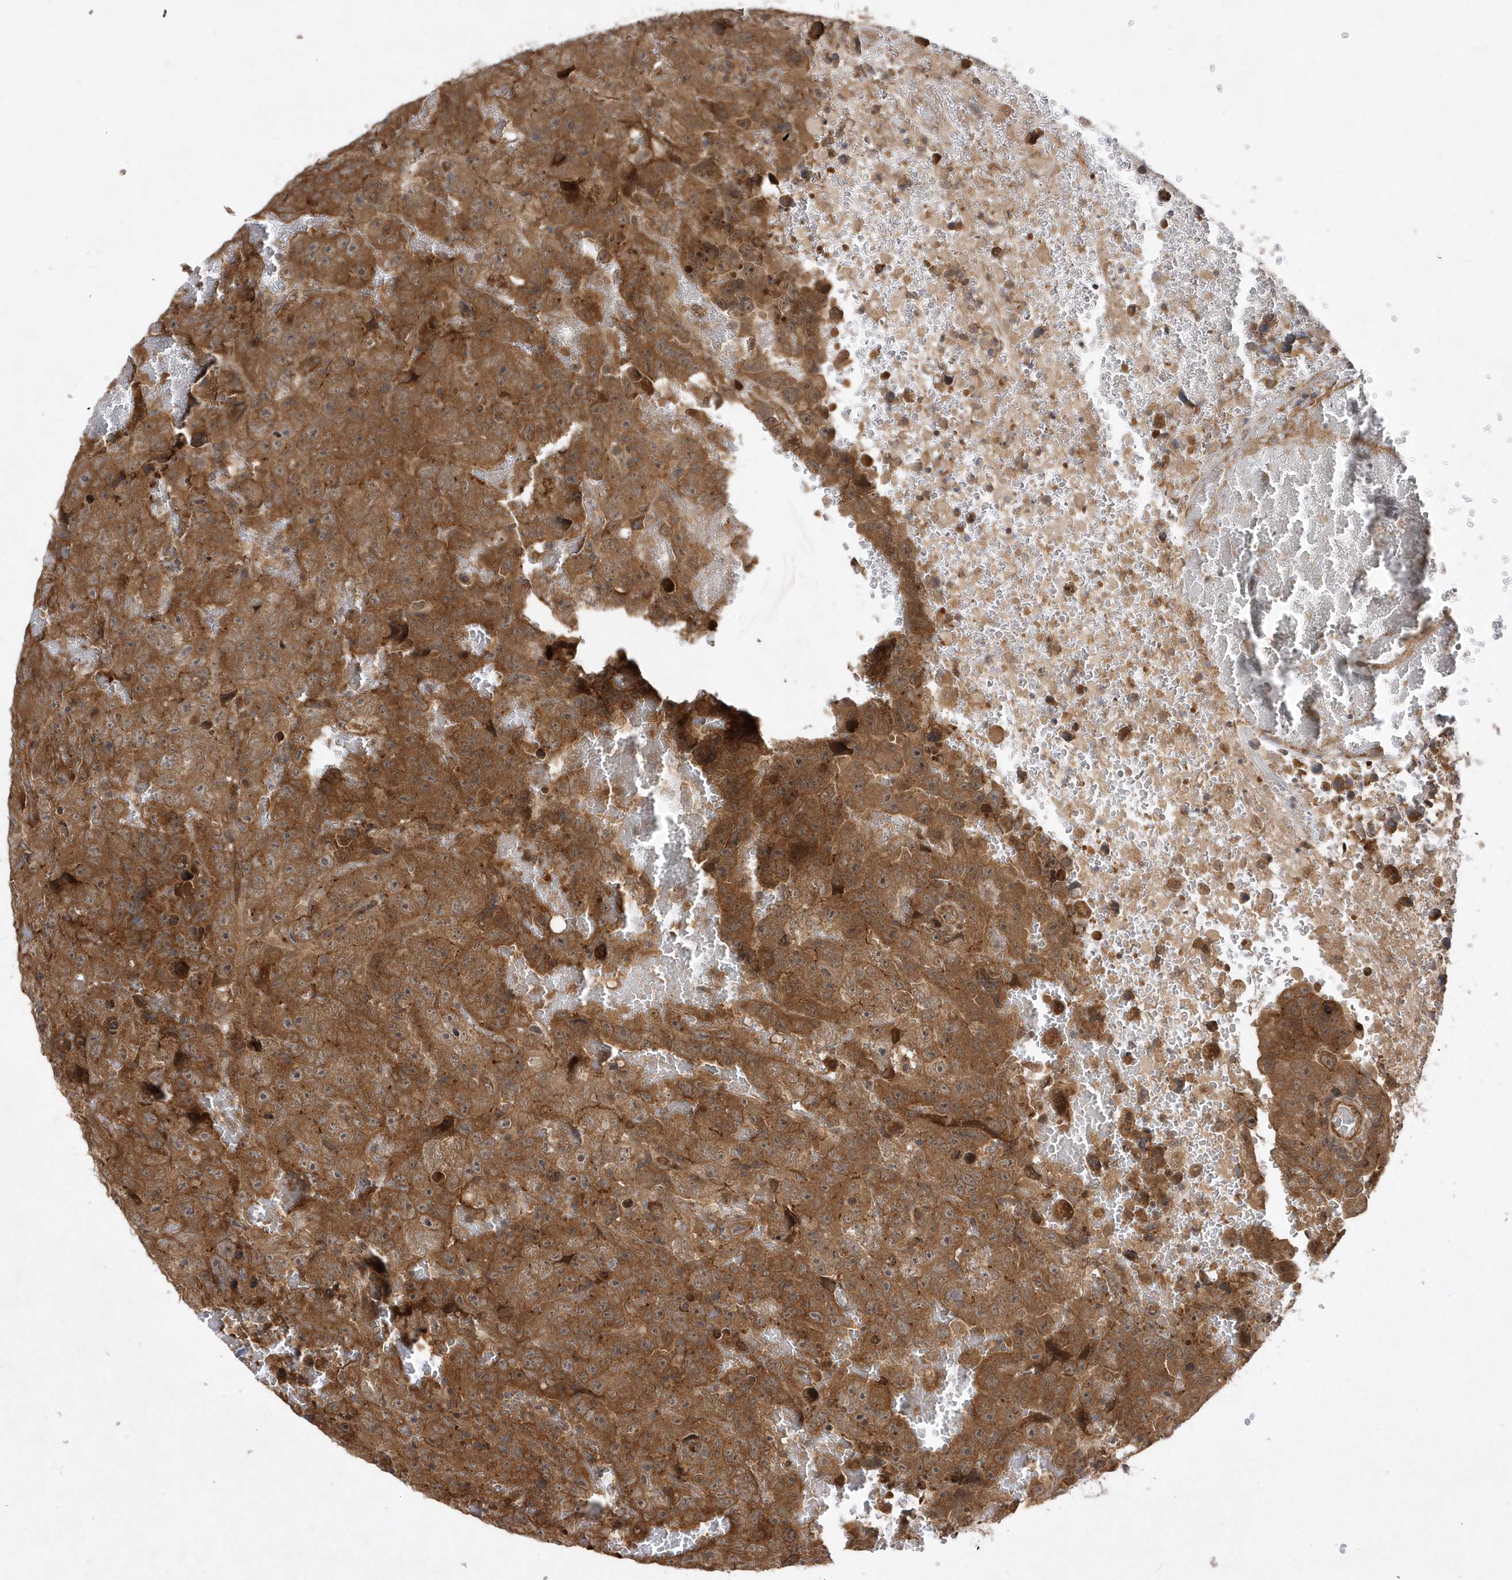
{"staining": {"intensity": "strong", "quantity": ">75%", "location": "cytoplasmic/membranous"}, "tissue": "testis cancer", "cell_type": "Tumor cells", "image_type": "cancer", "snomed": [{"axis": "morphology", "description": "Carcinoma, Embryonal, NOS"}, {"axis": "topography", "description": "Testis"}], "caption": "Immunohistochemistry (IHC) (DAB (3,3'-diaminobenzidine)) staining of human testis embryonal carcinoma displays strong cytoplasmic/membranous protein staining in approximately >75% of tumor cells. Using DAB (brown) and hematoxylin (blue) stains, captured at high magnification using brightfield microscopy.", "gene": "GFM2", "patient": {"sex": "male", "age": 45}}